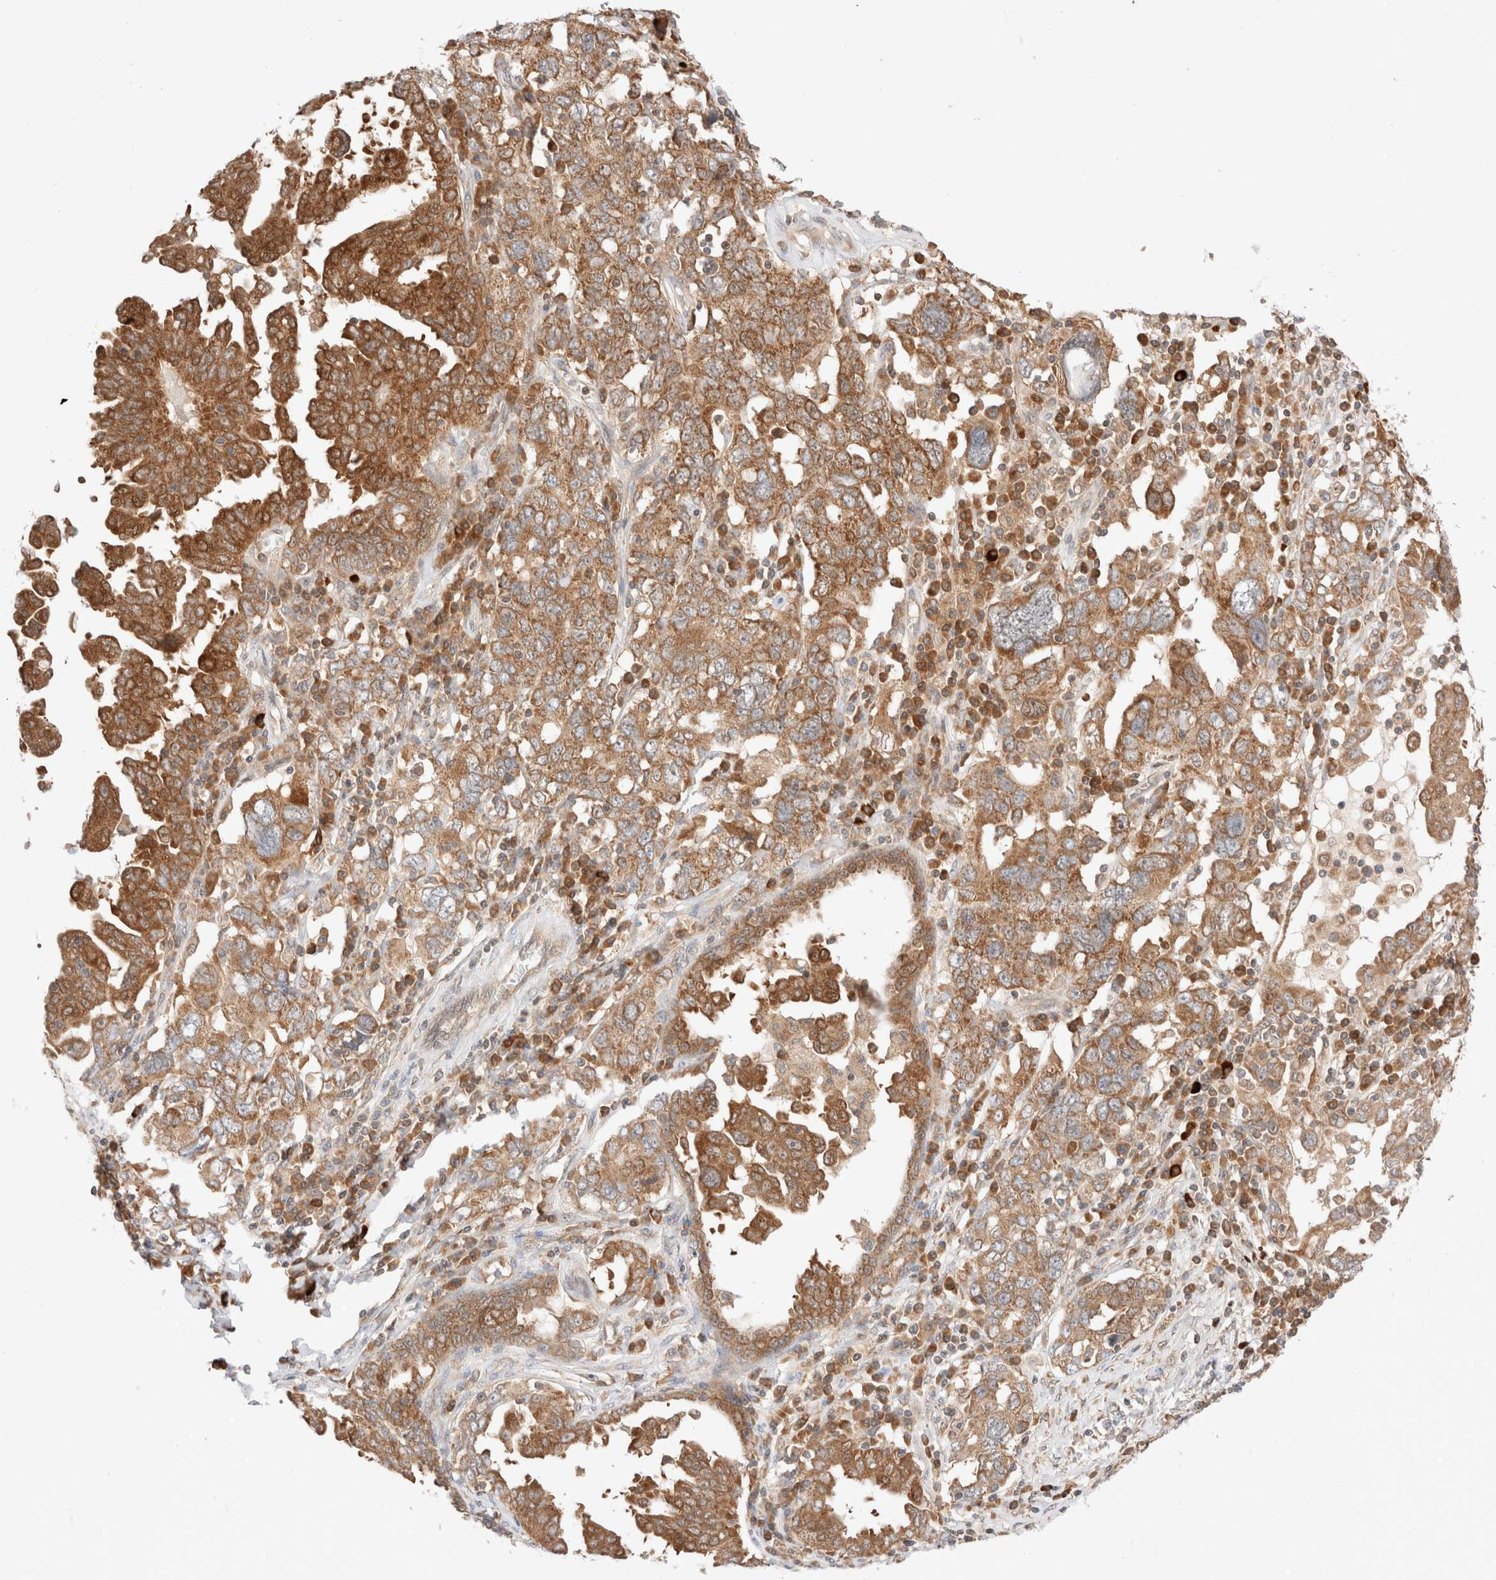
{"staining": {"intensity": "moderate", "quantity": ">75%", "location": "cytoplasmic/membranous"}, "tissue": "ovarian cancer", "cell_type": "Tumor cells", "image_type": "cancer", "snomed": [{"axis": "morphology", "description": "Carcinoma, endometroid"}, {"axis": "topography", "description": "Ovary"}], "caption": "Protein staining of endometroid carcinoma (ovarian) tissue displays moderate cytoplasmic/membranous expression in about >75% of tumor cells. Using DAB (3,3'-diaminobenzidine) (brown) and hematoxylin (blue) stains, captured at high magnification using brightfield microscopy.", "gene": "XKR4", "patient": {"sex": "female", "age": 62}}